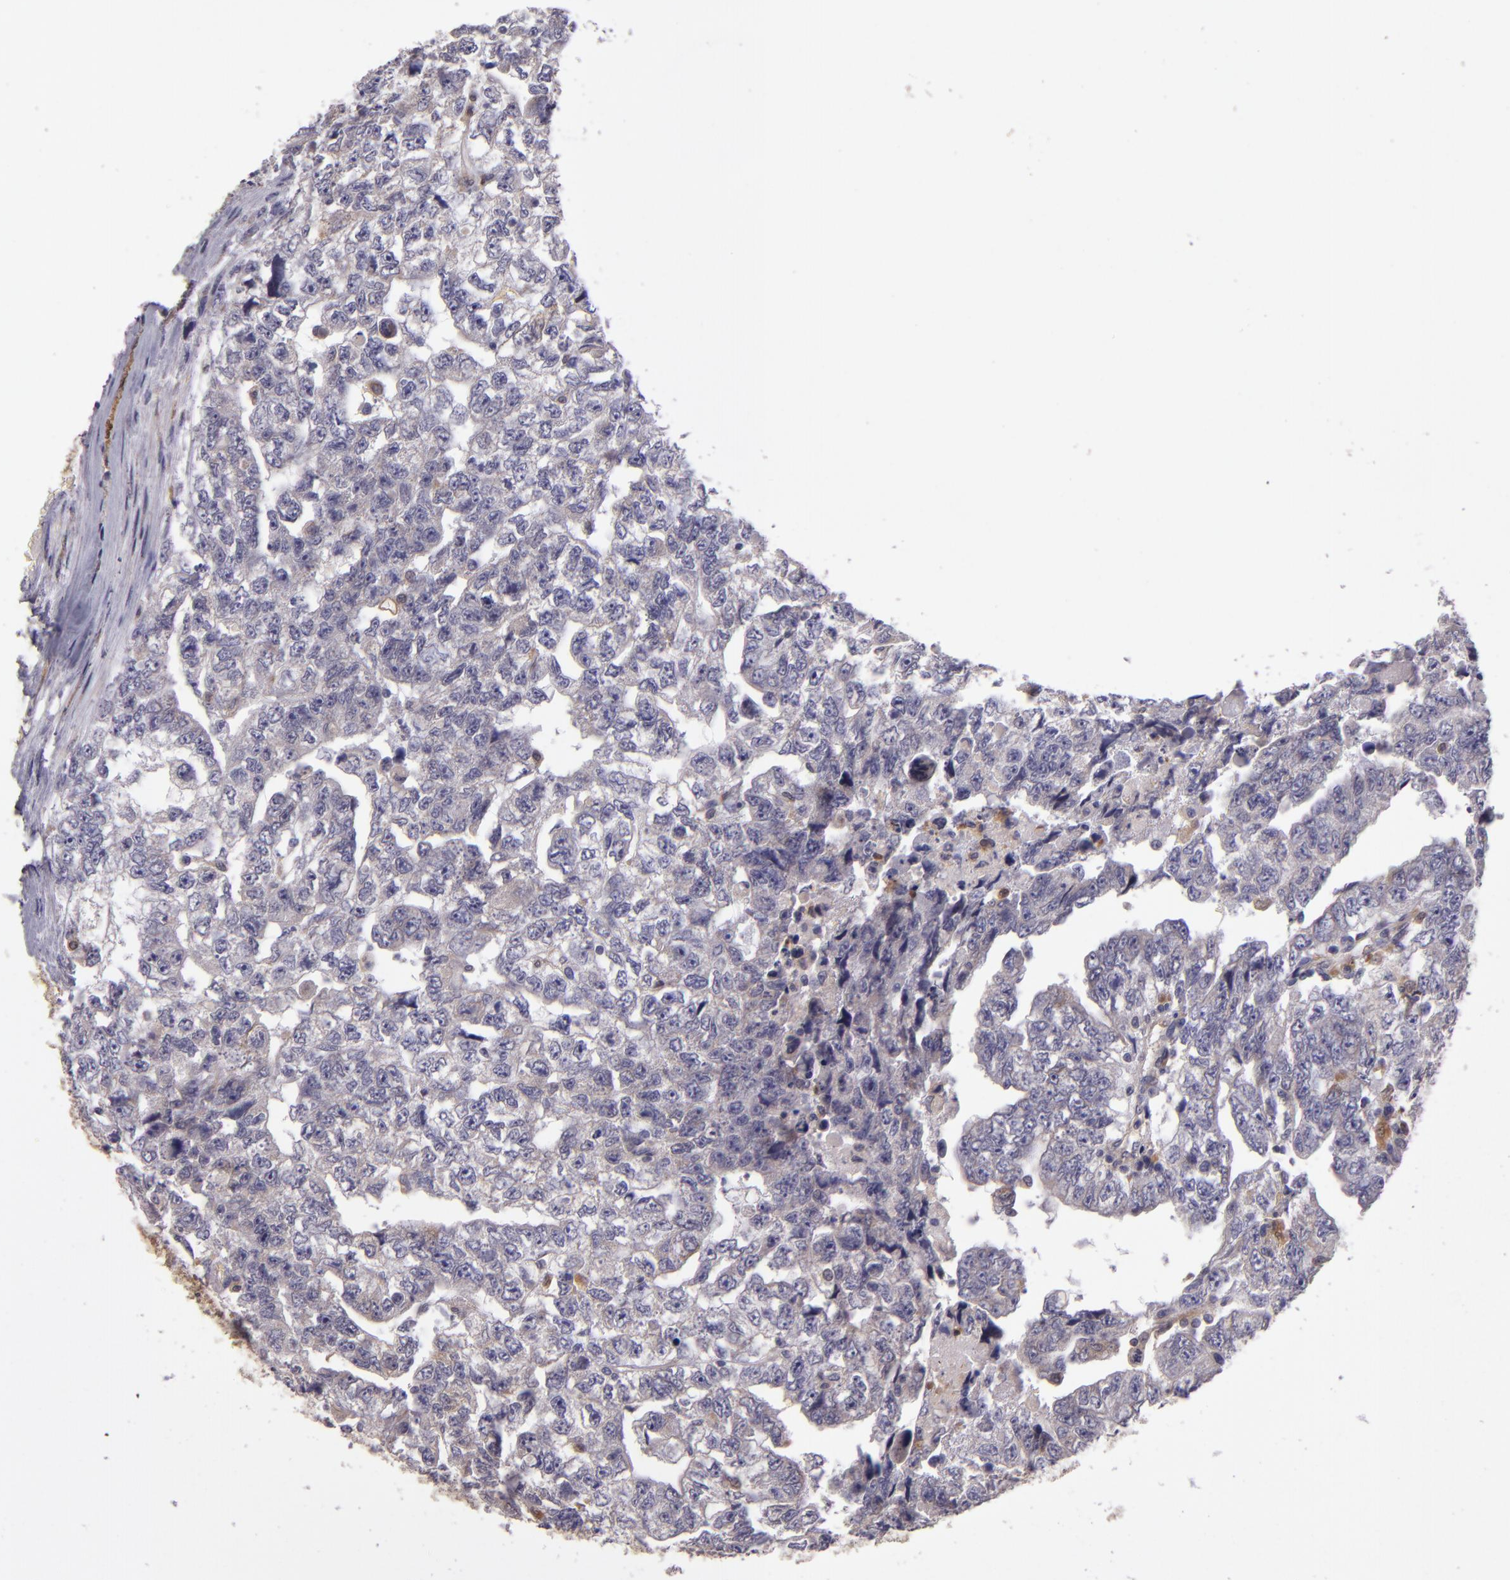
{"staining": {"intensity": "weak", "quantity": "<25%", "location": "cytoplasmic/membranous"}, "tissue": "testis cancer", "cell_type": "Tumor cells", "image_type": "cancer", "snomed": [{"axis": "morphology", "description": "Carcinoma, Embryonal, NOS"}, {"axis": "topography", "description": "Testis"}], "caption": "Histopathology image shows no significant protein staining in tumor cells of testis embryonal carcinoma.", "gene": "FHIT", "patient": {"sex": "male", "age": 36}}